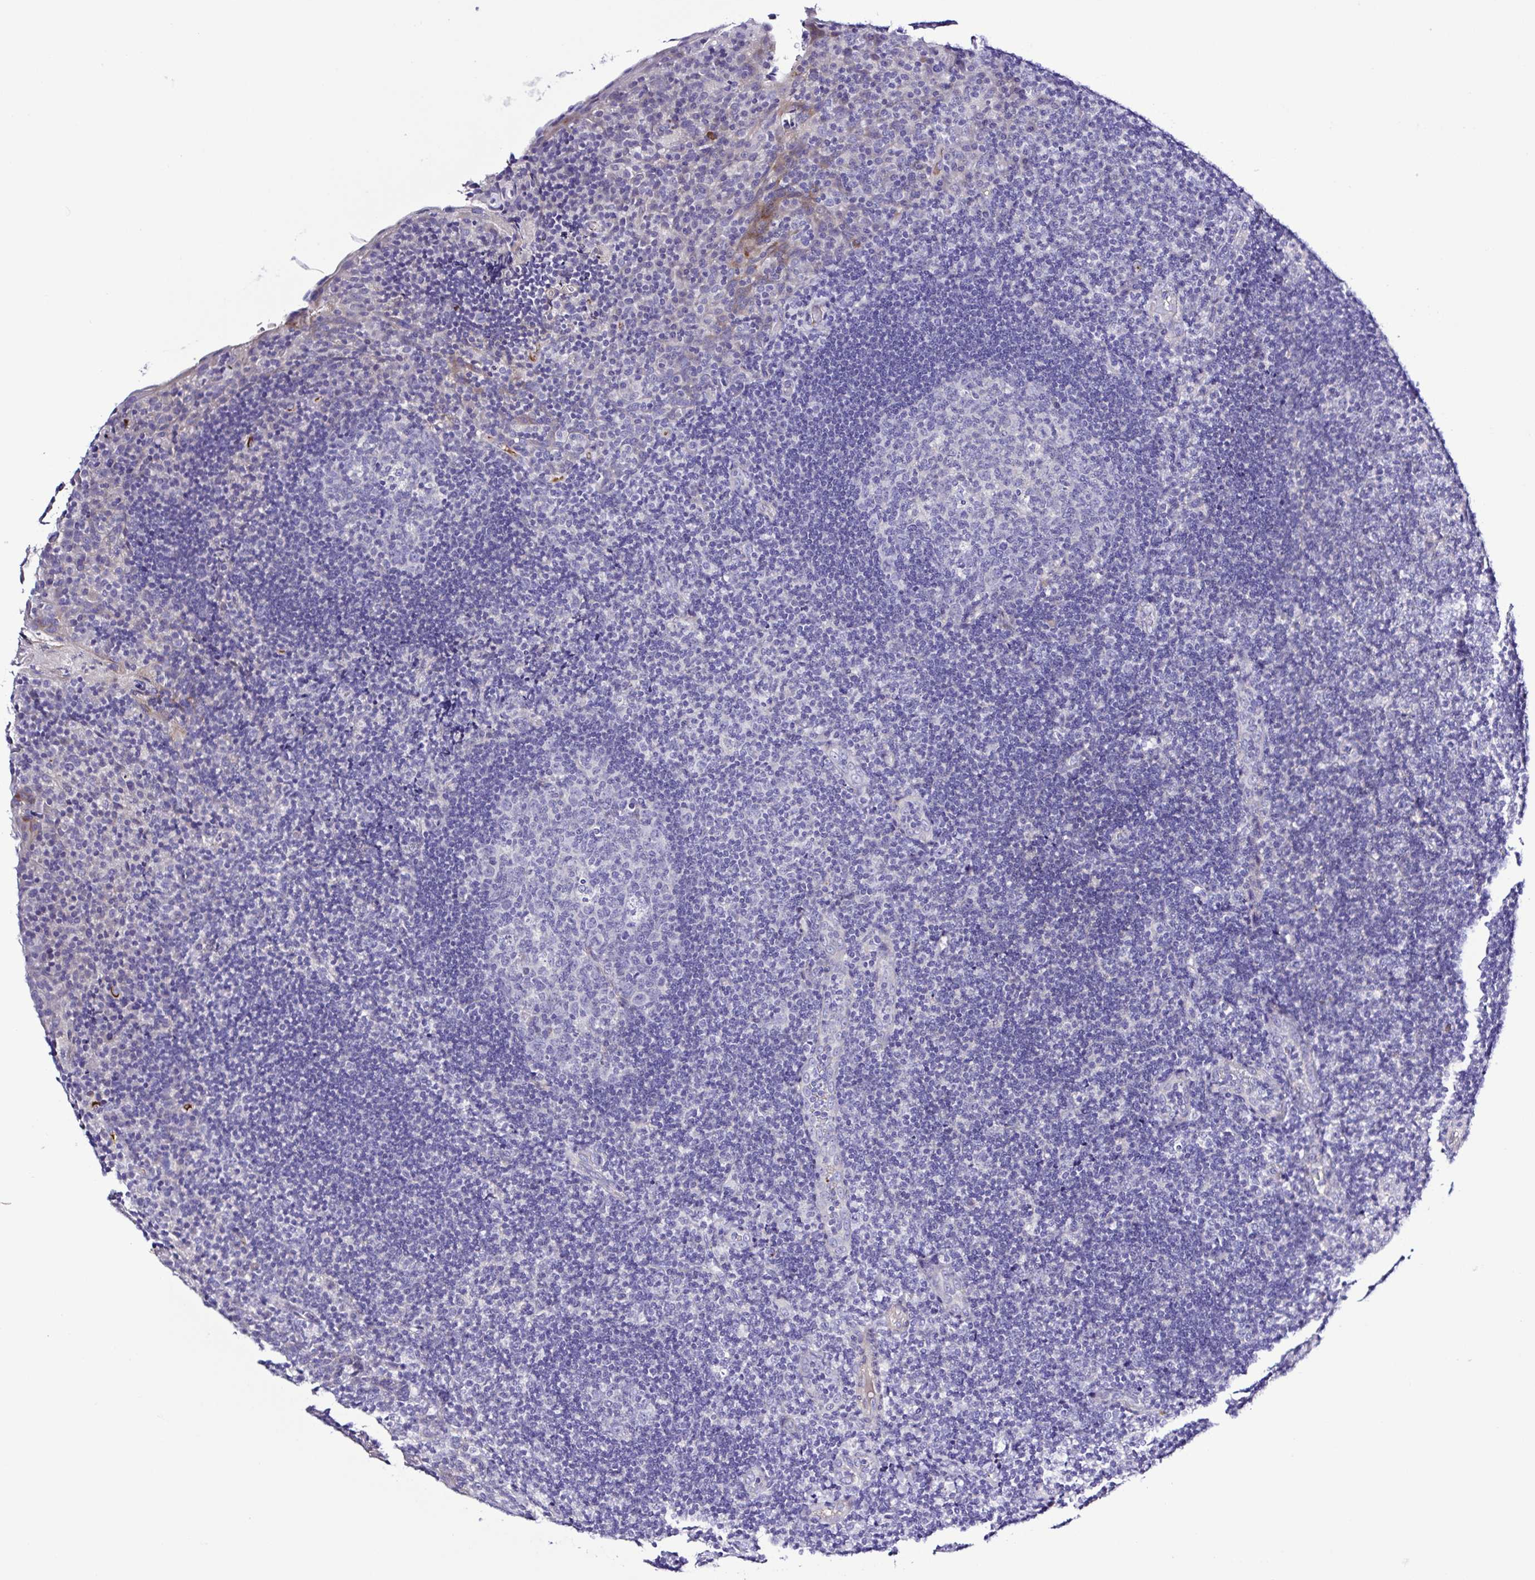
{"staining": {"intensity": "negative", "quantity": "none", "location": "none"}, "tissue": "tonsil", "cell_type": "Germinal center cells", "image_type": "normal", "snomed": [{"axis": "morphology", "description": "Normal tissue, NOS"}, {"axis": "topography", "description": "Tonsil"}], "caption": "Germinal center cells show no significant staining in benign tonsil.", "gene": "GABBR2", "patient": {"sex": "male", "age": 17}}